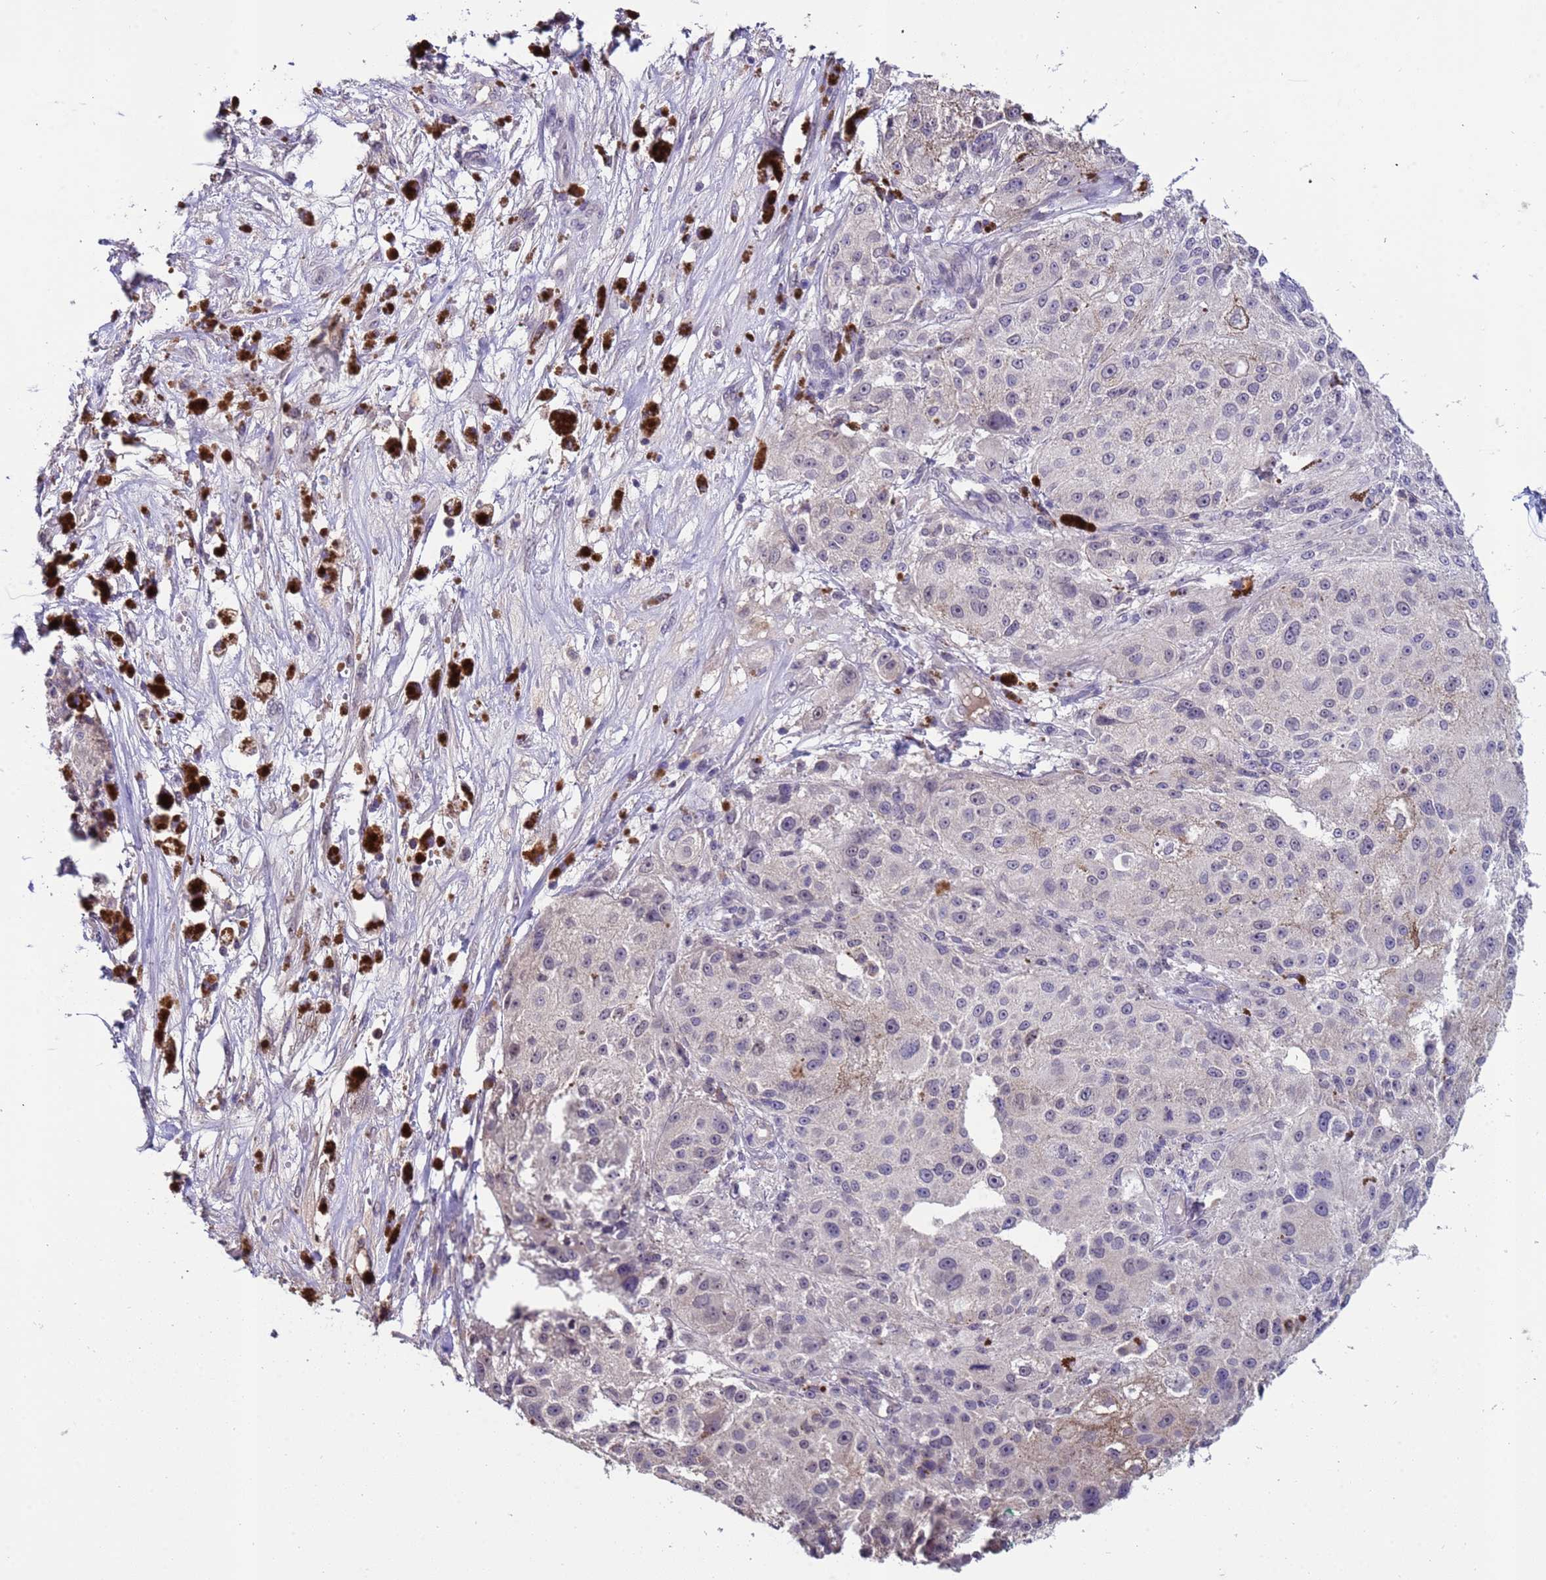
{"staining": {"intensity": "negative", "quantity": "none", "location": "none"}, "tissue": "melanoma", "cell_type": "Tumor cells", "image_type": "cancer", "snomed": [{"axis": "morphology", "description": "Necrosis, NOS"}, {"axis": "morphology", "description": "Malignant melanoma, NOS"}, {"axis": "topography", "description": "Skin"}], "caption": "Malignant melanoma stained for a protein using immunohistochemistry (IHC) demonstrates no positivity tumor cells.", "gene": "ZNF248", "patient": {"sex": "female", "age": 87}}